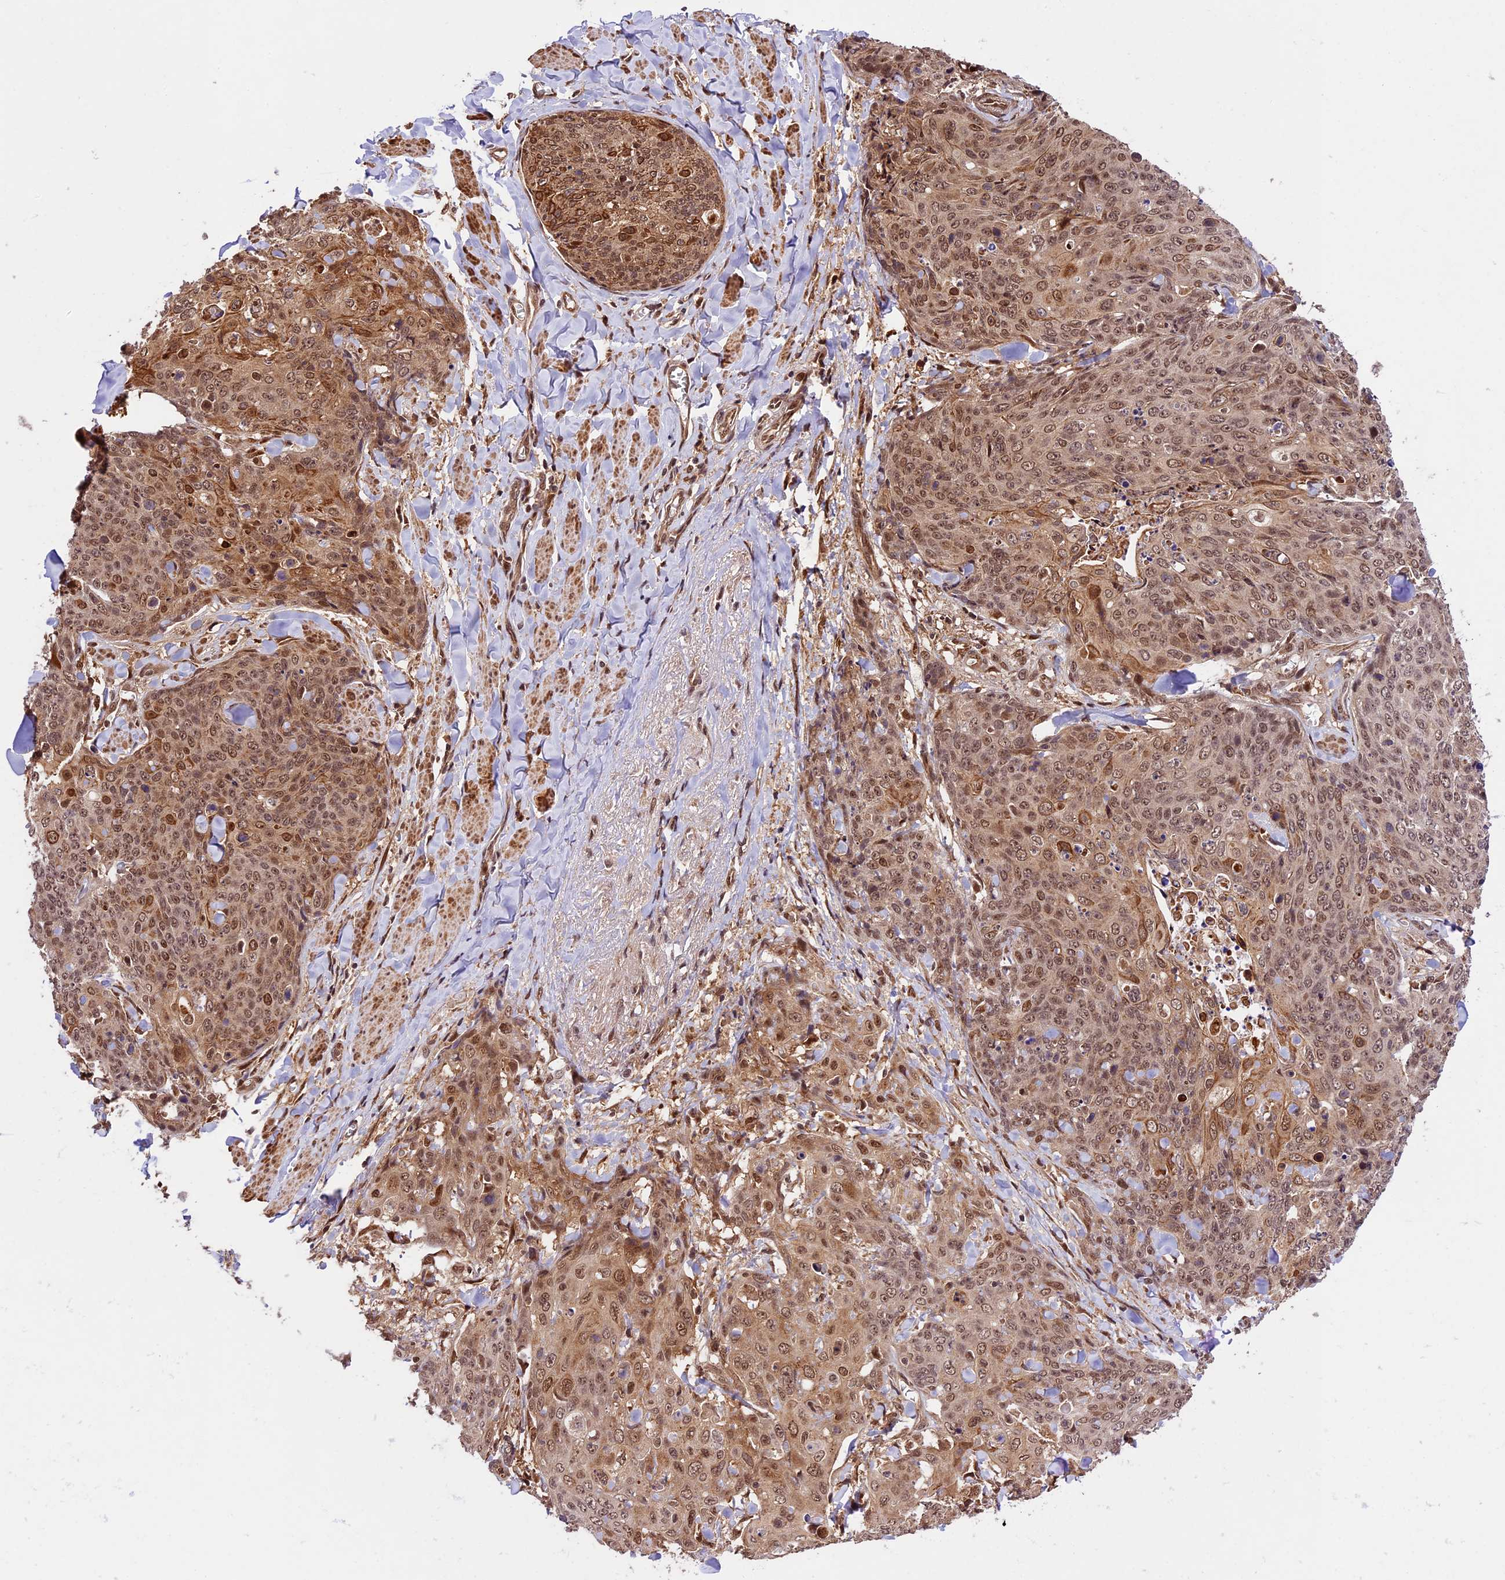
{"staining": {"intensity": "moderate", "quantity": ">75%", "location": "cytoplasmic/membranous,nuclear"}, "tissue": "skin cancer", "cell_type": "Tumor cells", "image_type": "cancer", "snomed": [{"axis": "morphology", "description": "Squamous cell carcinoma, NOS"}, {"axis": "topography", "description": "Skin"}, {"axis": "topography", "description": "Vulva"}], "caption": "Immunohistochemistry (IHC) staining of squamous cell carcinoma (skin), which exhibits medium levels of moderate cytoplasmic/membranous and nuclear expression in about >75% of tumor cells indicating moderate cytoplasmic/membranous and nuclear protein staining. The staining was performed using DAB (3,3'-diaminobenzidine) (brown) for protein detection and nuclei were counterstained in hematoxylin (blue).", "gene": "DHX38", "patient": {"sex": "female", "age": 85}}